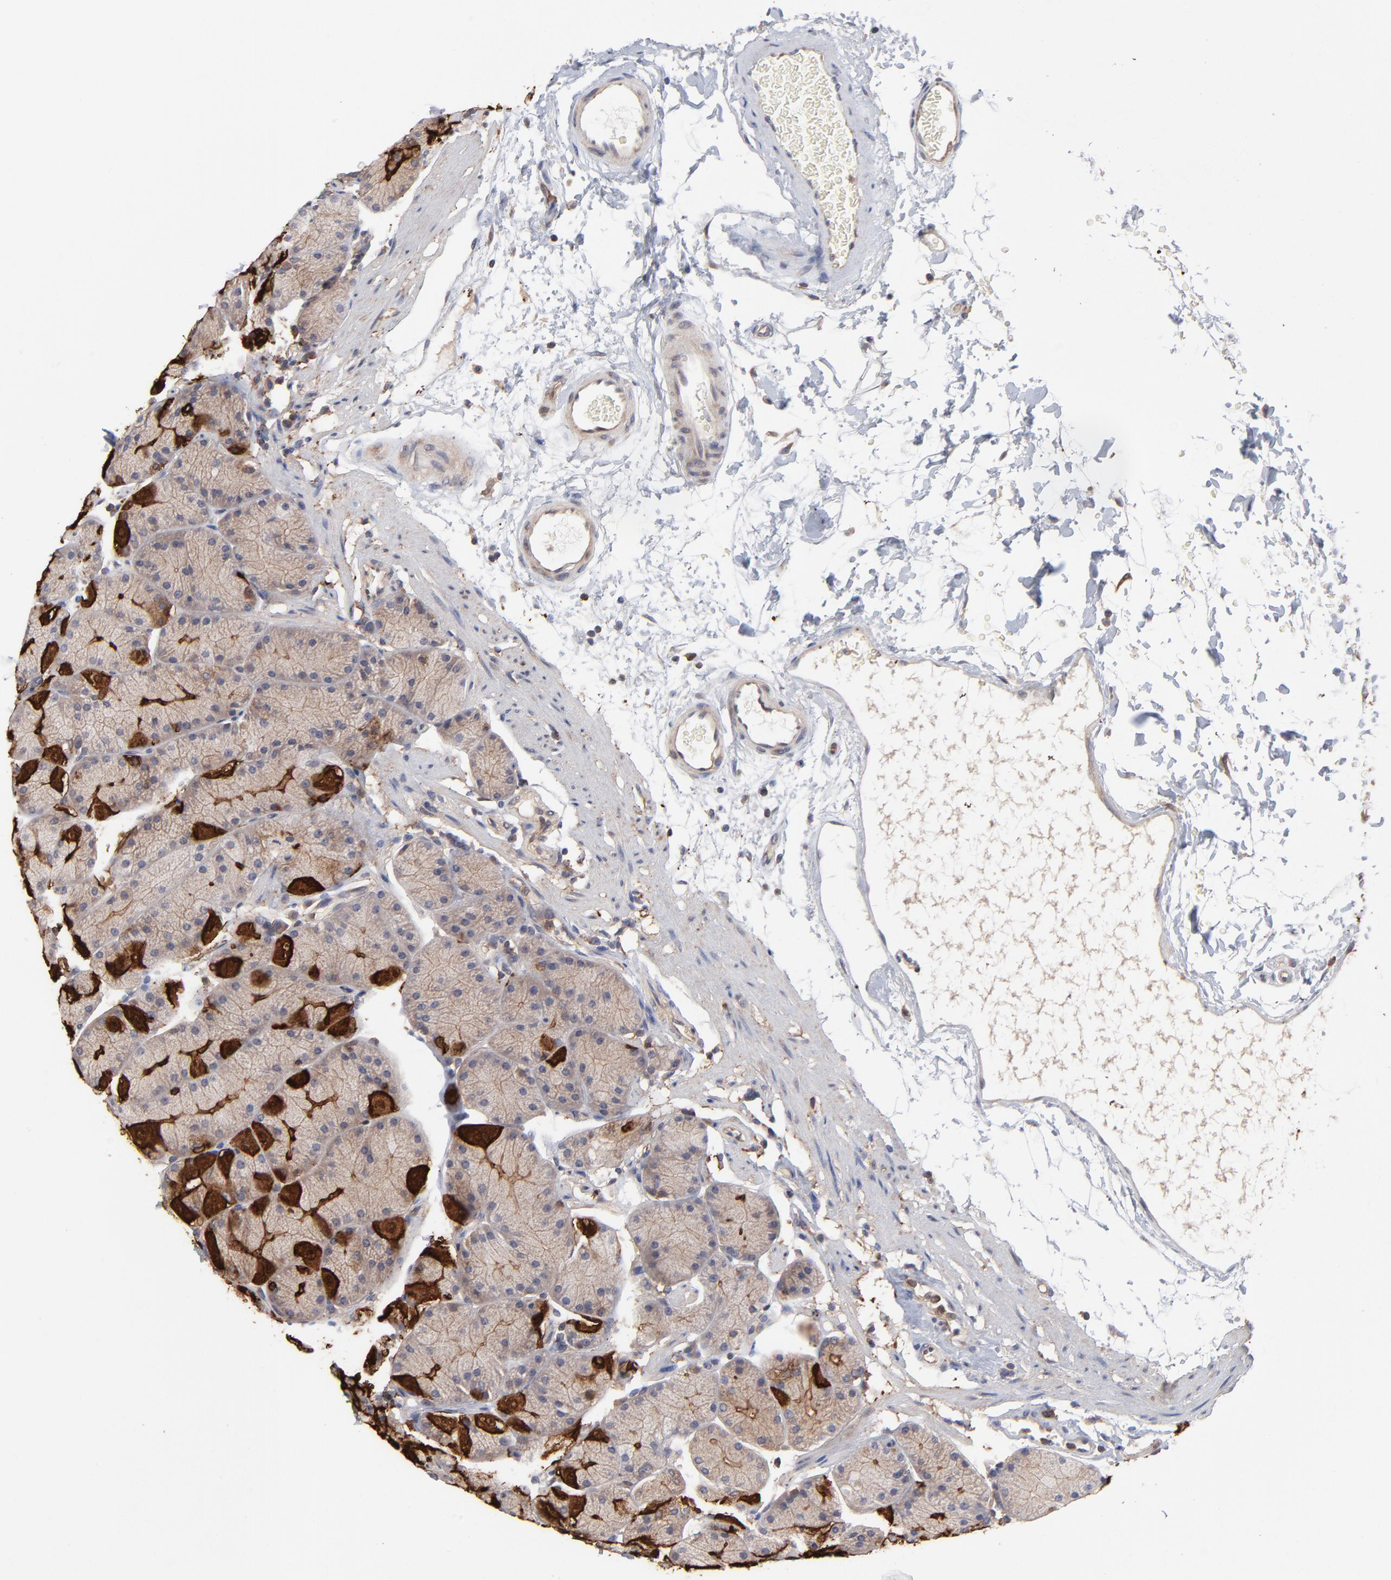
{"staining": {"intensity": "moderate", "quantity": "25%-75%", "location": "cytoplasmic/membranous"}, "tissue": "stomach", "cell_type": "Glandular cells", "image_type": "normal", "snomed": [{"axis": "morphology", "description": "Normal tissue, NOS"}, {"axis": "topography", "description": "Stomach, upper"}, {"axis": "topography", "description": "Stomach"}], "caption": "Brown immunohistochemical staining in unremarkable human stomach displays moderate cytoplasmic/membranous expression in about 25%-75% of glandular cells.", "gene": "NFKBIA", "patient": {"sex": "male", "age": 76}}